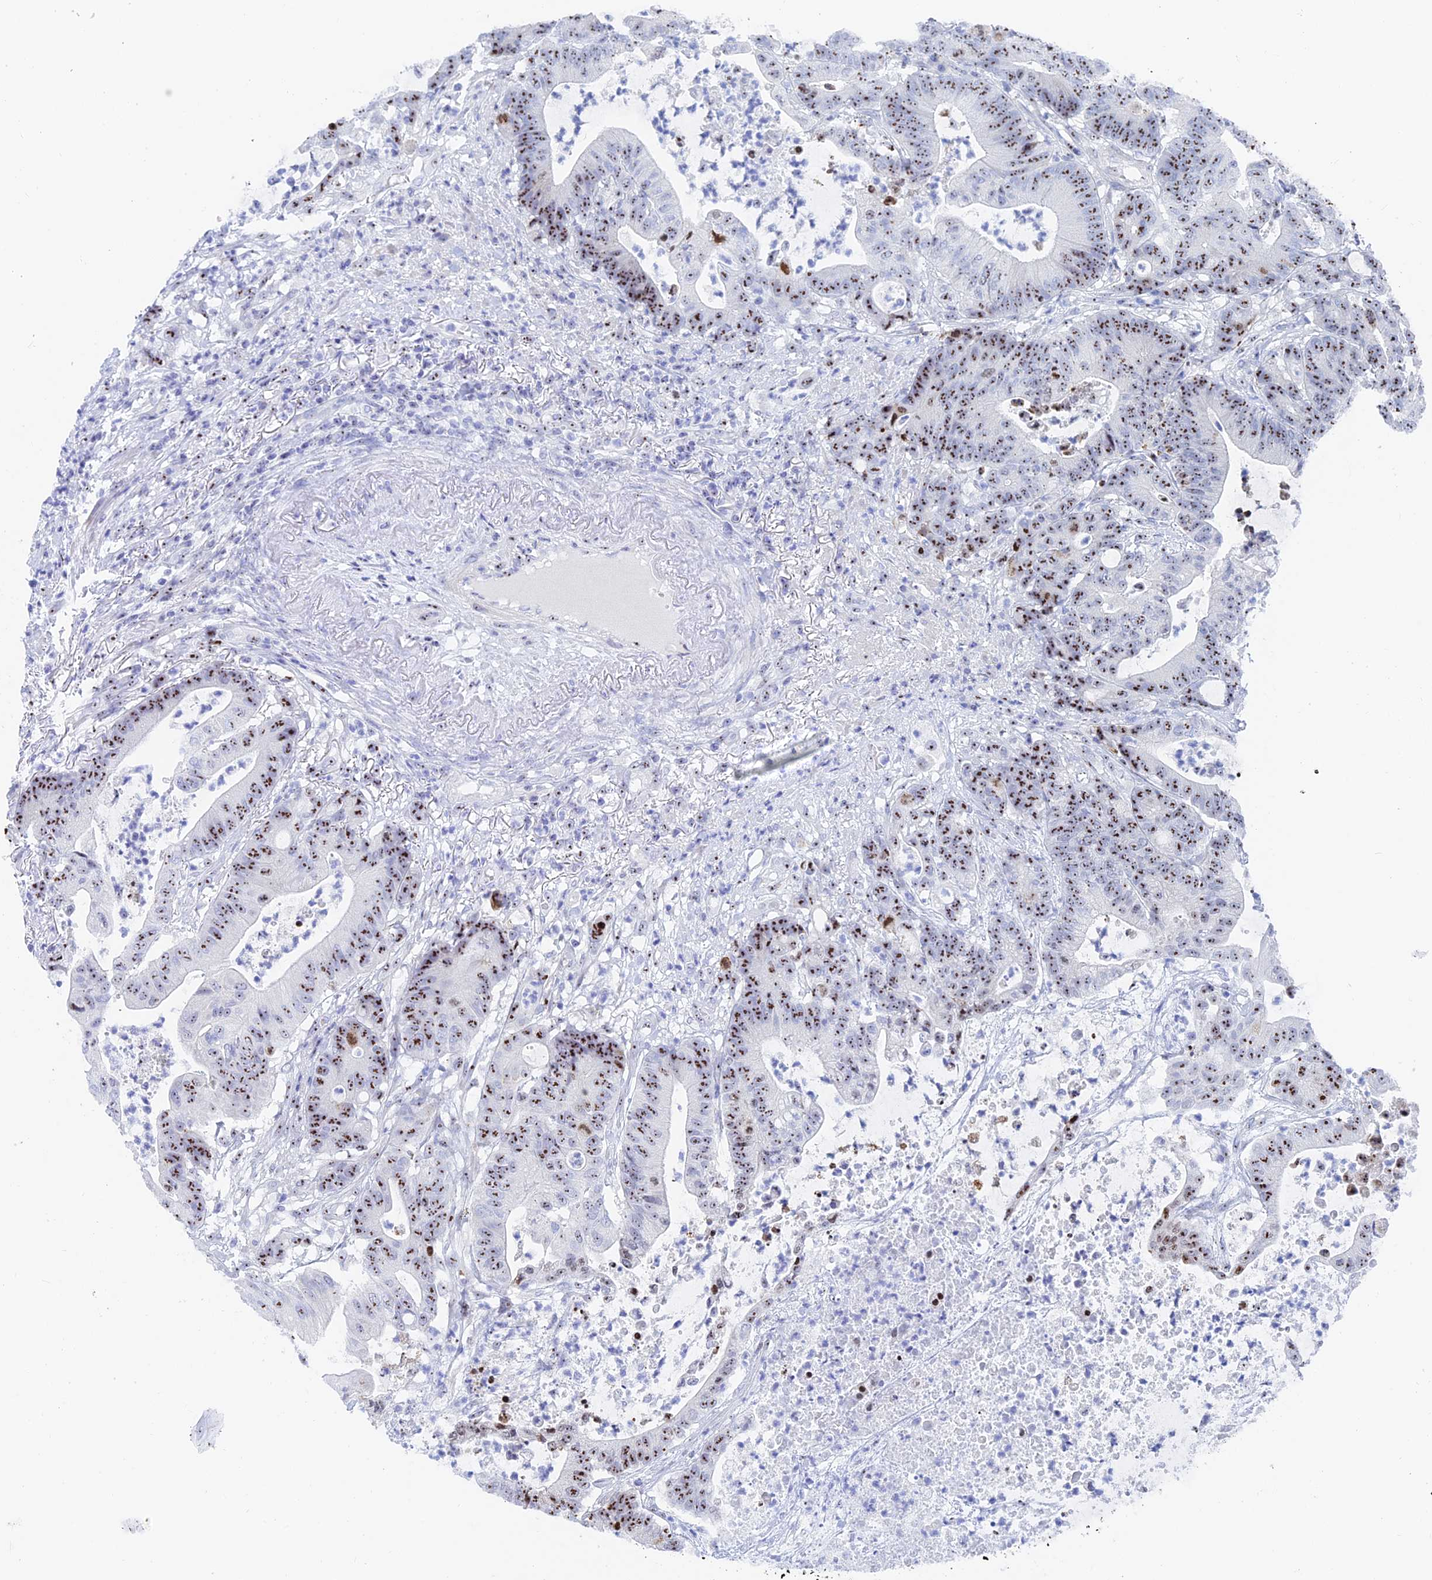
{"staining": {"intensity": "strong", "quantity": "25%-75%", "location": "nuclear"}, "tissue": "colorectal cancer", "cell_type": "Tumor cells", "image_type": "cancer", "snomed": [{"axis": "morphology", "description": "Adenocarcinoma, NOS"}, {"axis": "topography", "description": "Colon"}], "caption": "Human adenocarcinoma (colorectal) stained with a brown dye displays strong nuclear positive expression in about 25%-75% of tumor cells.", "gene": "RSL1D1", "patient": {"sex": "female", "age": 84}}